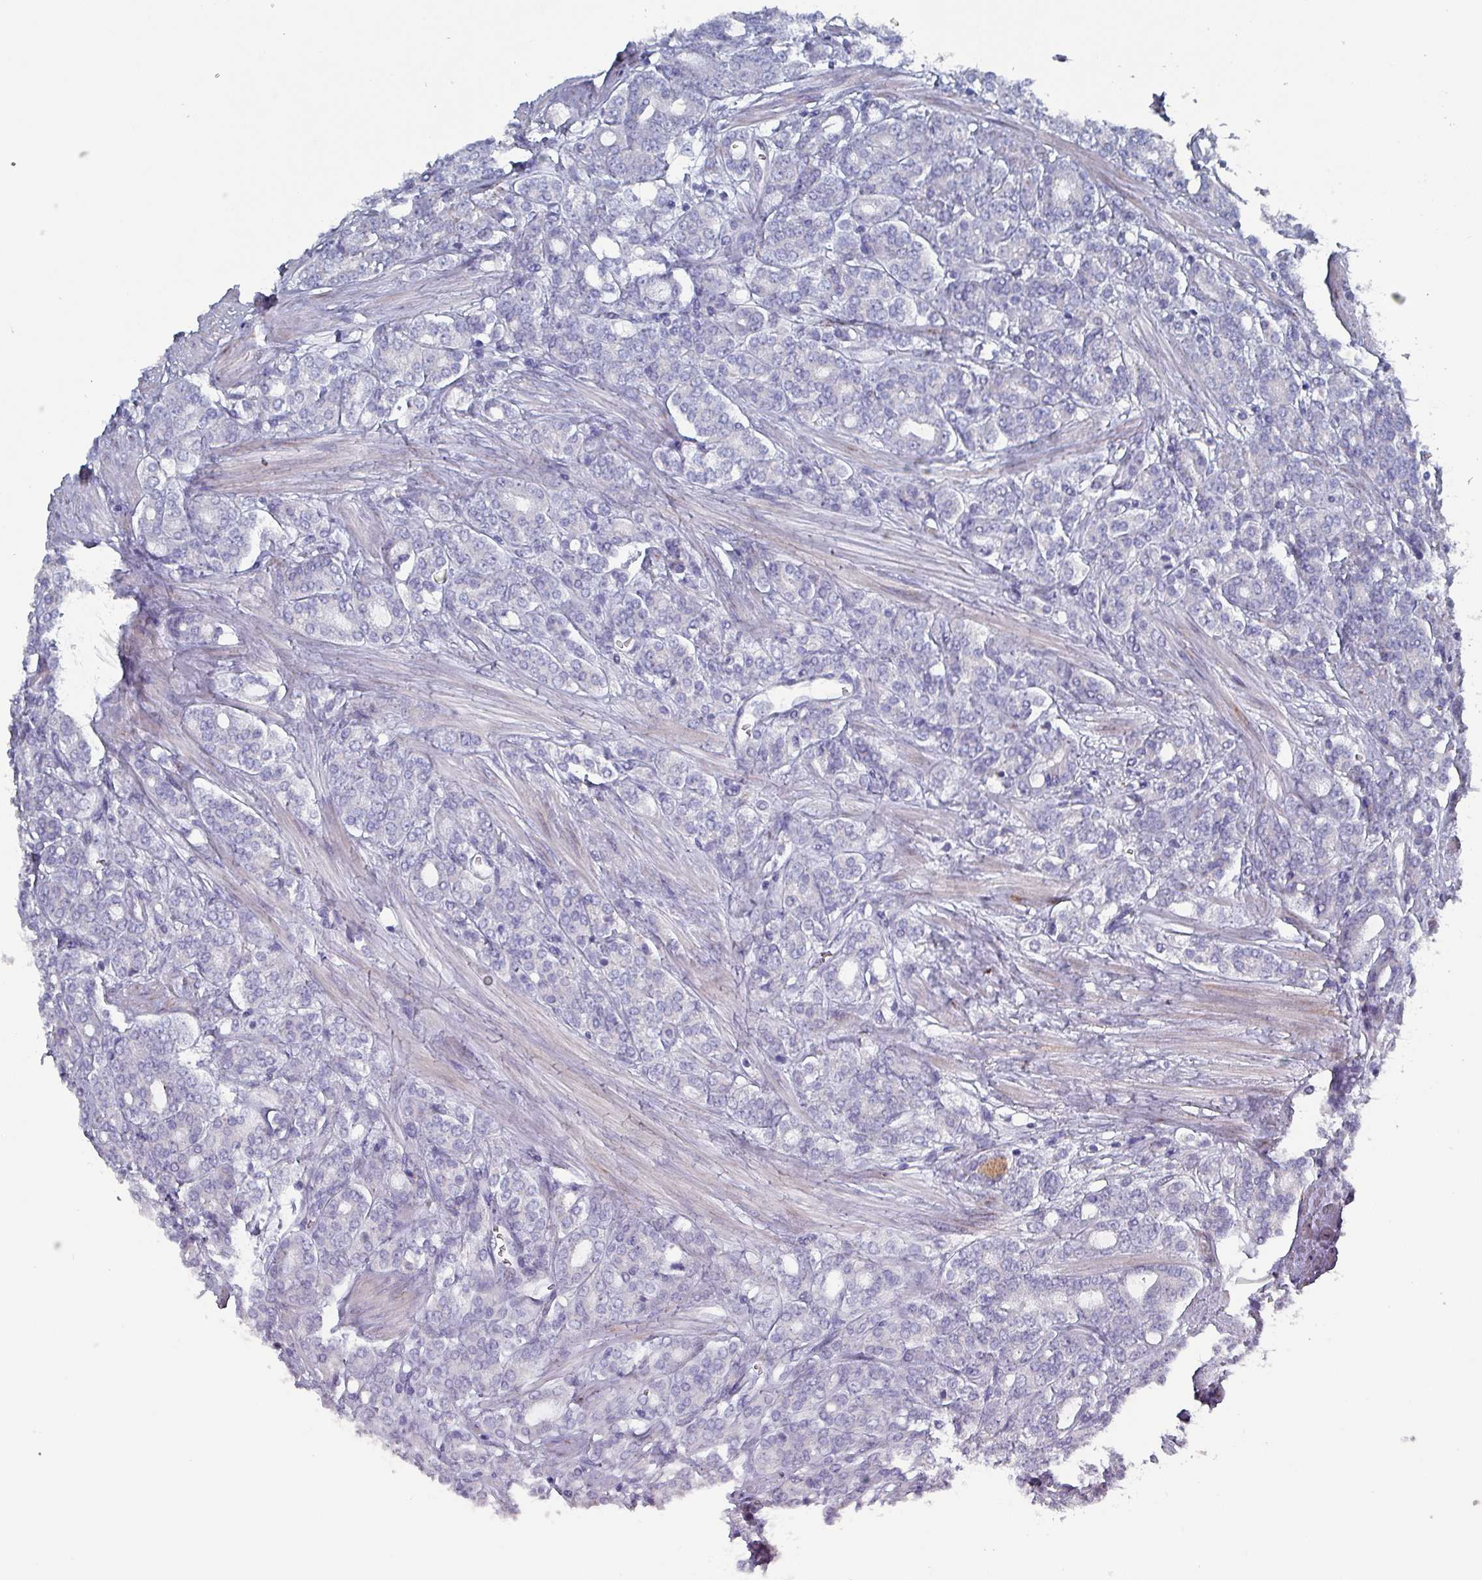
{"staining": {"intensity": "negative", "quantity": "none", "location": "none"}, "tissue": "prostate cancer", "cell_type": "Tumor cells", "image_type": "cancer", "snomed": [{"axis": "morphology", "description": "Adenocarcinoma, High grade"}, {"axis": "topography", "description": "Prostate"}], "caption": "Immunohistochemistry micrograph of prostate cancer stained for a protein (brown), which exhibits no staining in tumor cells. (DAB (3,3'-diaminobenzidine) IHC visualized using brightfield microscopy, high magnification).", "gene": "DRD5", "patient": {"sex": "male", "age": 62}}